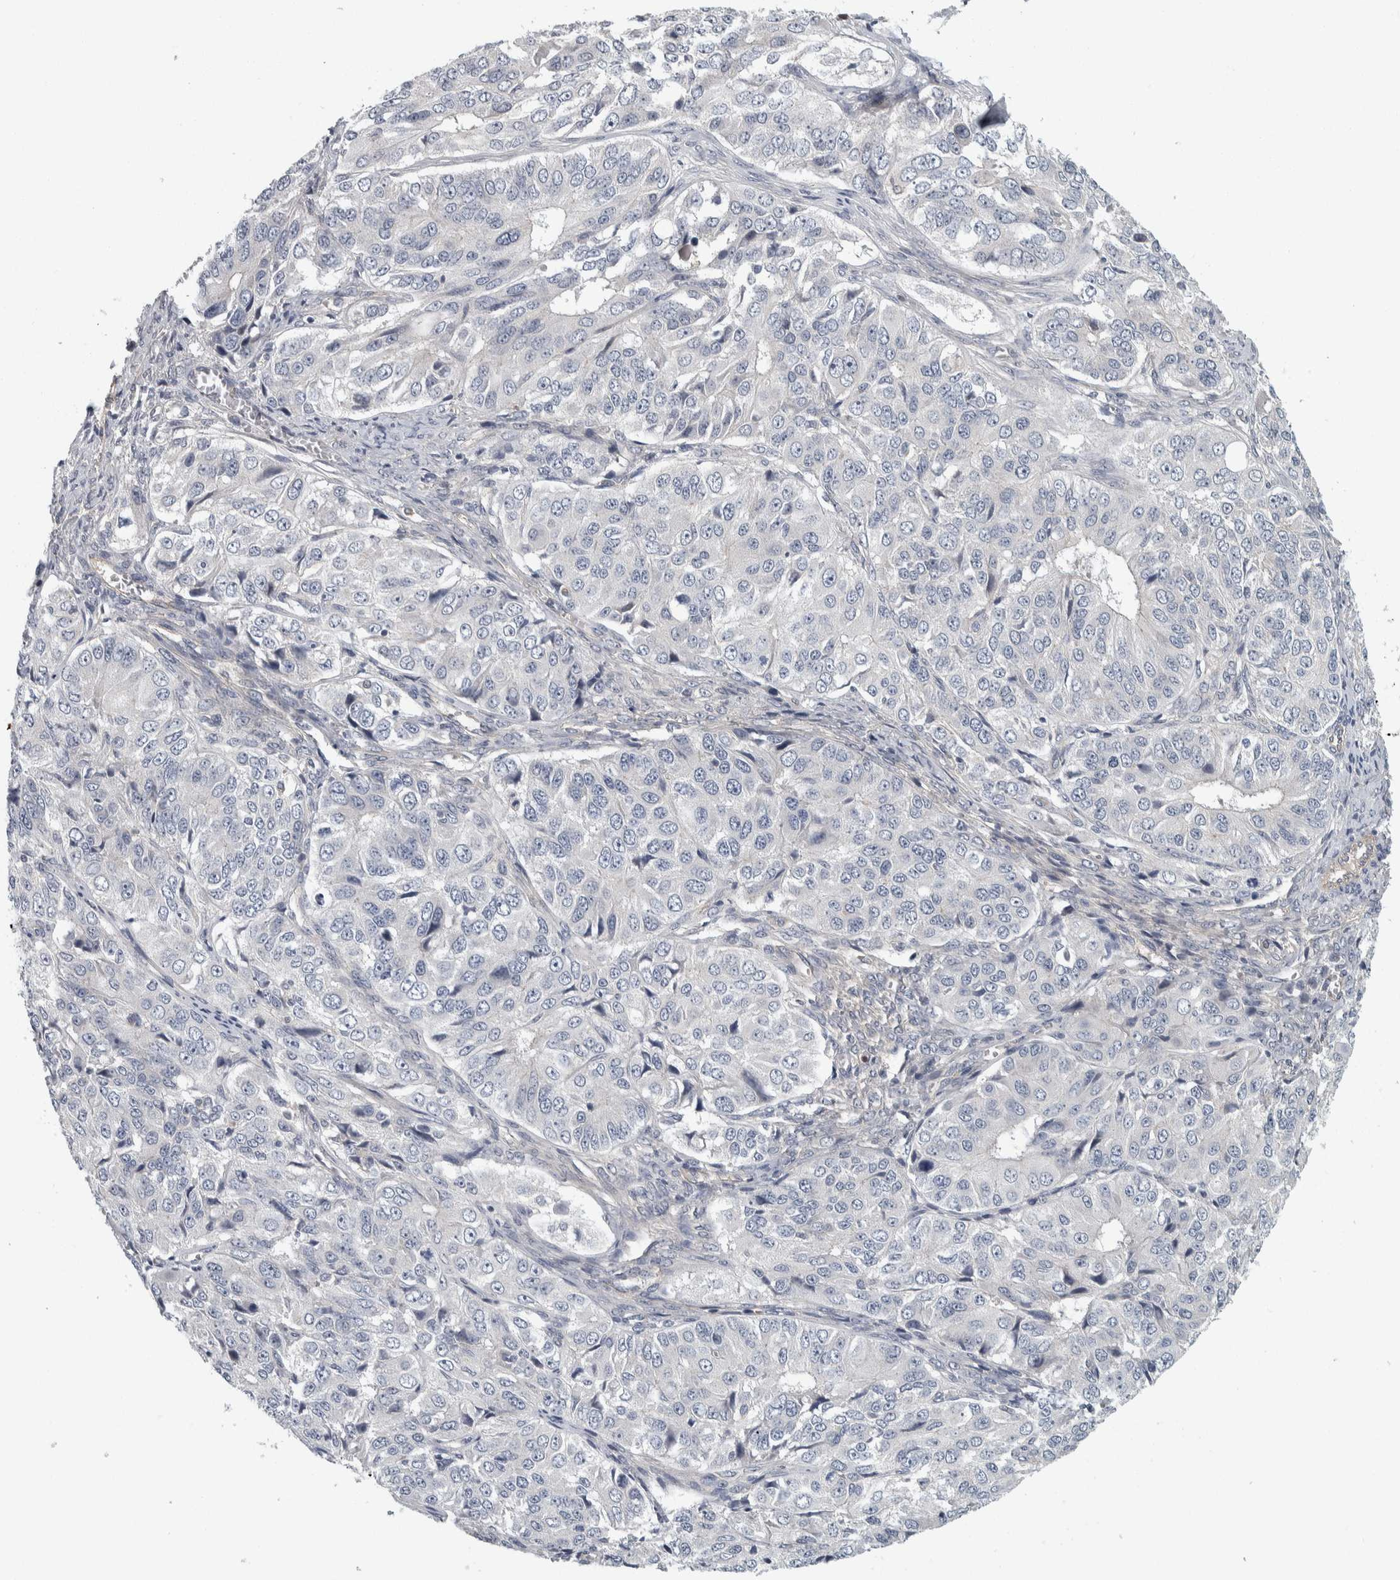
{"staining": {"intensity": "negative", "quantity": "none", "location": "none"}, "tissue": "ovarian cancer", "cell_type": "Tumor cells", "image_type": "cancer", "snomed": [{"axis": "morphology", "description": "Carcinoma, endometroid"}, {"axis": "topography", "description": "Ovary"}], "caption": "Immunohistochemistry of human ovarian endometroid carcinoma shows no positivity in tumor cells.", "gene": "KCNJ3", "patient": {"sex": "female", "age": 51}}